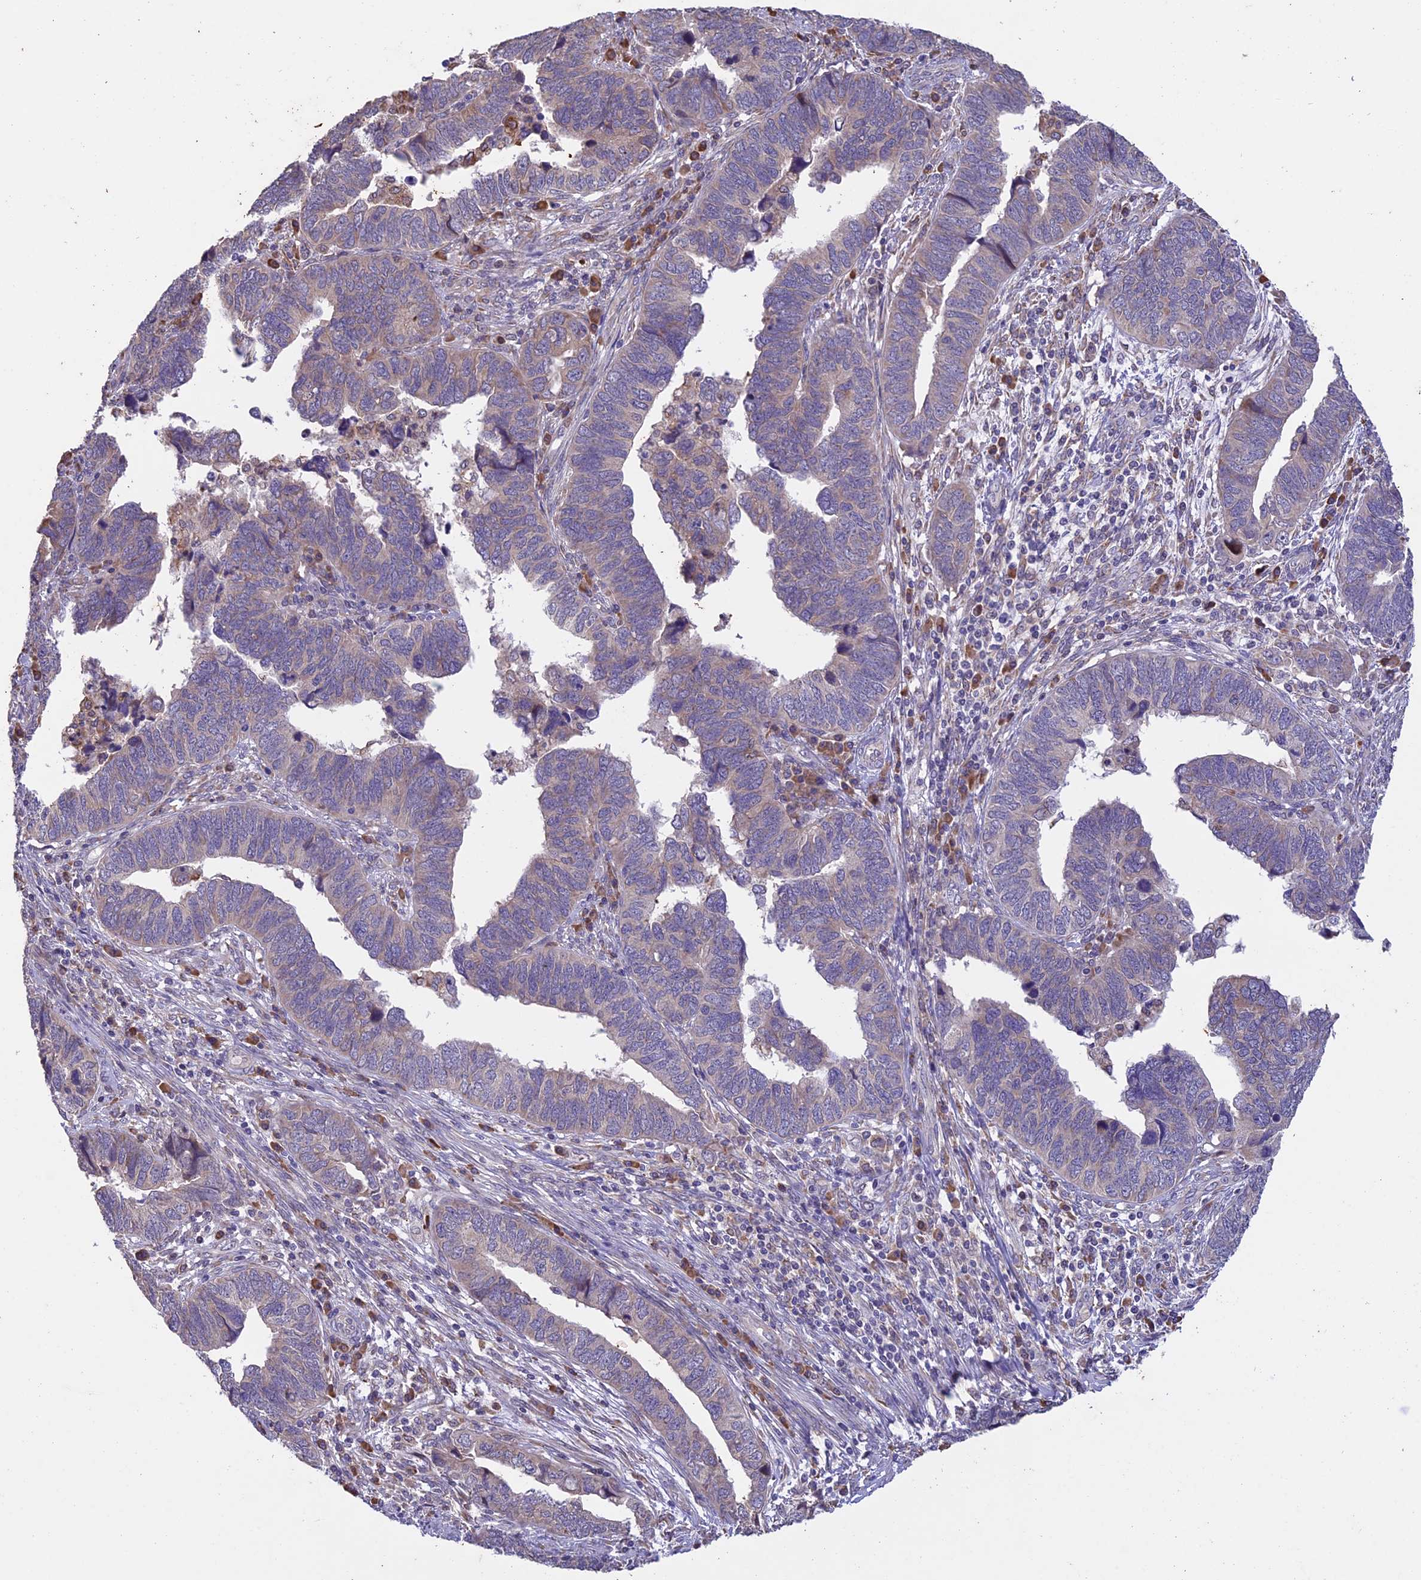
{"staining": {"intensity": "negative", "quantity": "none", "location": "none"}, "tissue": "endometrial cancer", "cell_type": "Tumor cells", "image_type": "cancer", "snomed": [{"axis": "morphology", "description": "Adenocarcinoma, NOS"}, {"axis": "topography", "description": "Endometrium"}], "caption": "Adenocarcinoma (endometrial) was stained to show a protein in brown. There is no significant staining in tumor cells.", "gene": "DMRTA2", "patient": {"sex": "female", "age": 79}}